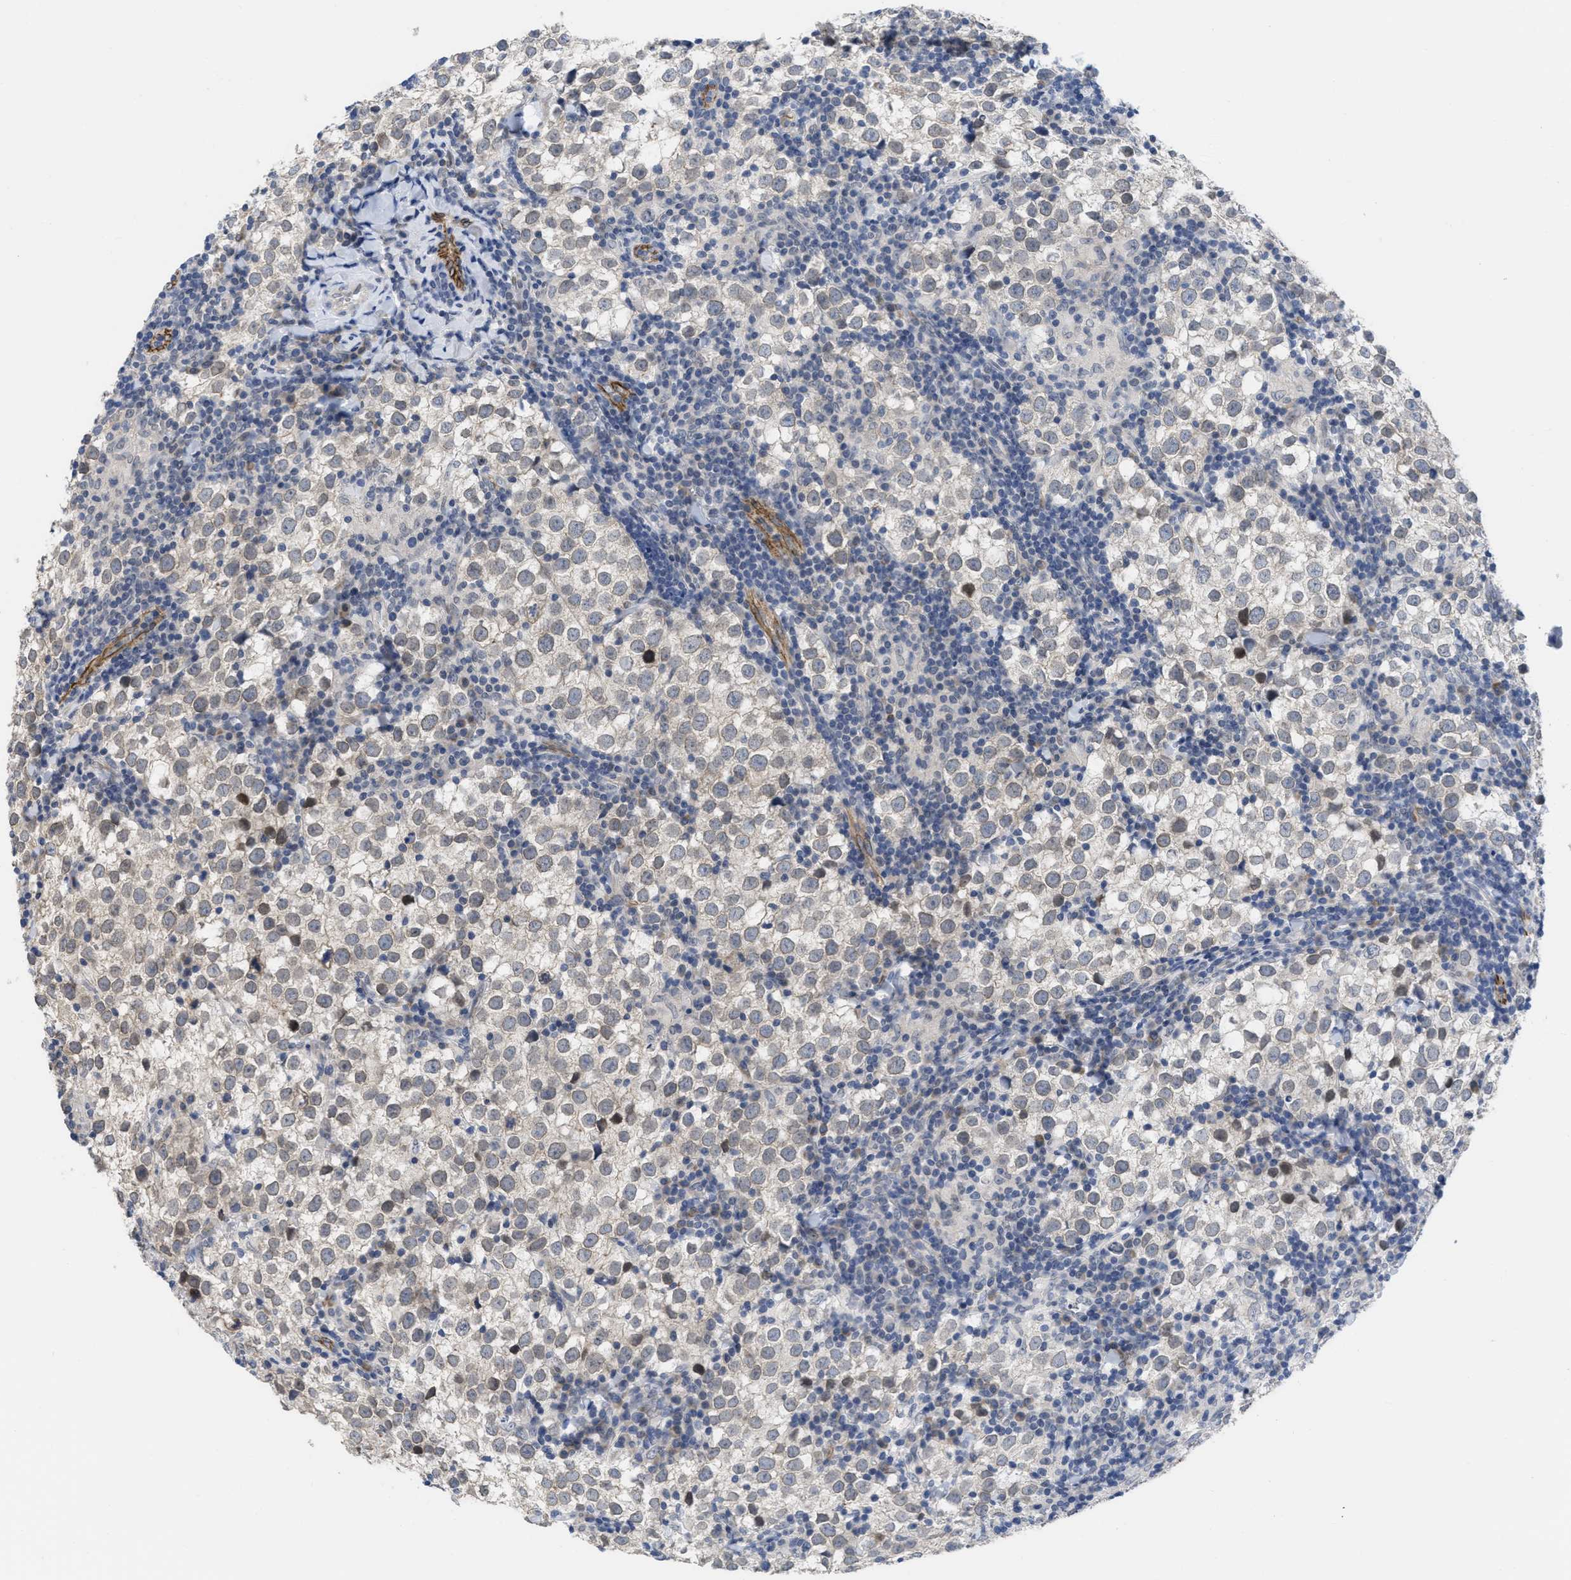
{"staining": {"intensity": "moderate", "quantity": "<25%", "location": "nuclear"}, "tissue": "testis cancer", "cell_type": "Tumor cells", "image_type": "cancer", "snomed": [{"axis": "morphology", "description": "Seminoma, NOS"}, {"axis": "morphology", "description": "Carcinoma, Embryonal, NOS"}, {"axis": "topography", "description": "Testis"}], "caption": "Immunohistochemistry of embryonal carcinoma (testis) shows low levels of moderate nuclear staining in approximately <25% of tumor cells.", "gene": "ACKR1", "patient": {"sex": "male", "age": 36}}